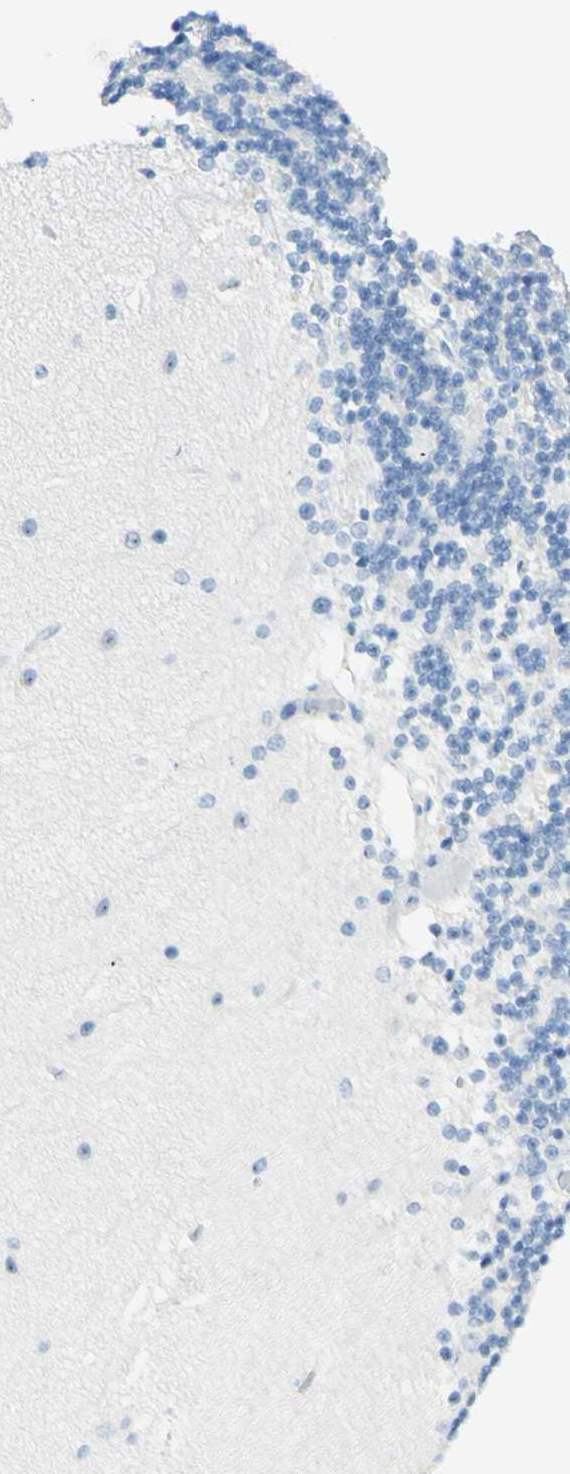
{"staining": {"intensity": "negative", "quantity": "none", "location": "none"}, "tissue": "cerebellum", "cell_type": "Cells in granular layer", "image_type": "normal", "snomed": [{"axis": "morphology", "description": "Normal tissue, NOS"}, {"axis": "topography", "description": "Cerebellum"}], "caption": "Immunohistochemical staining of benign cerebellum reveals no significant expression in cells in granular layer. (DAB (3,3'-diaminobenzidine) immunohistochemistry (IHC) with hematoxylin counter stain).", "gene": "FMR1NB", "patient": {"sex": "female", "age": 54}}